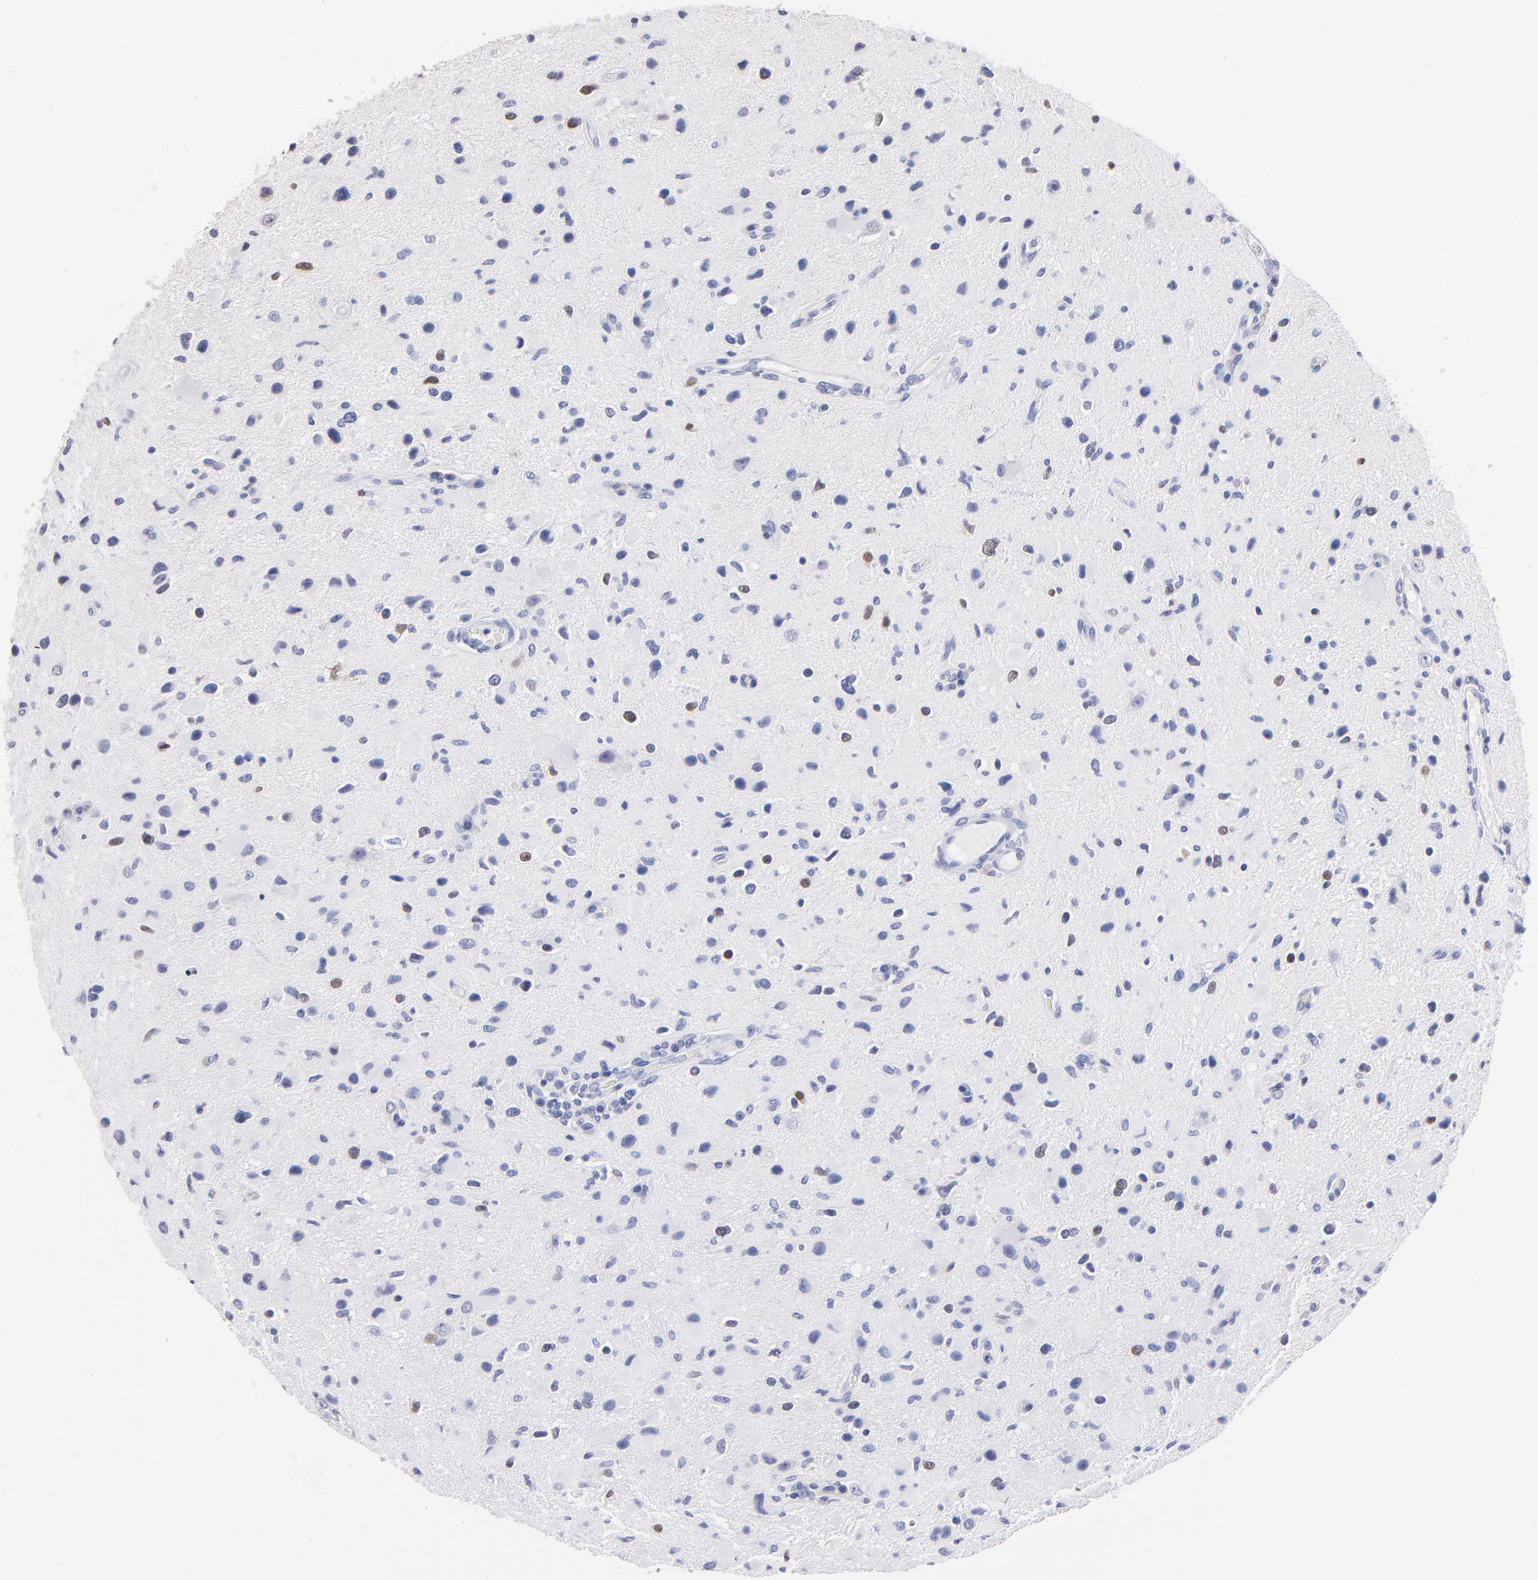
{"staining": {"intensity": "moderate", "quantity": "<25%", "location": "nuclear"}, "tissue": "glioma", "cell_type": "Tumor cells", "image_type": "cancer", "snomed": [{"axis": "morphology", "description": "Glioma, malignant, Low grade"}, {"axis": "topography", "description": "Brain"}], "caption": "The histopathology image displays staining of malignant glioma (low-grade), revealing moderate nuclear protein staining (brown color) within tumor cells.", "gene": "SOX10", "patient": {"sex": "female", "age": 32}}